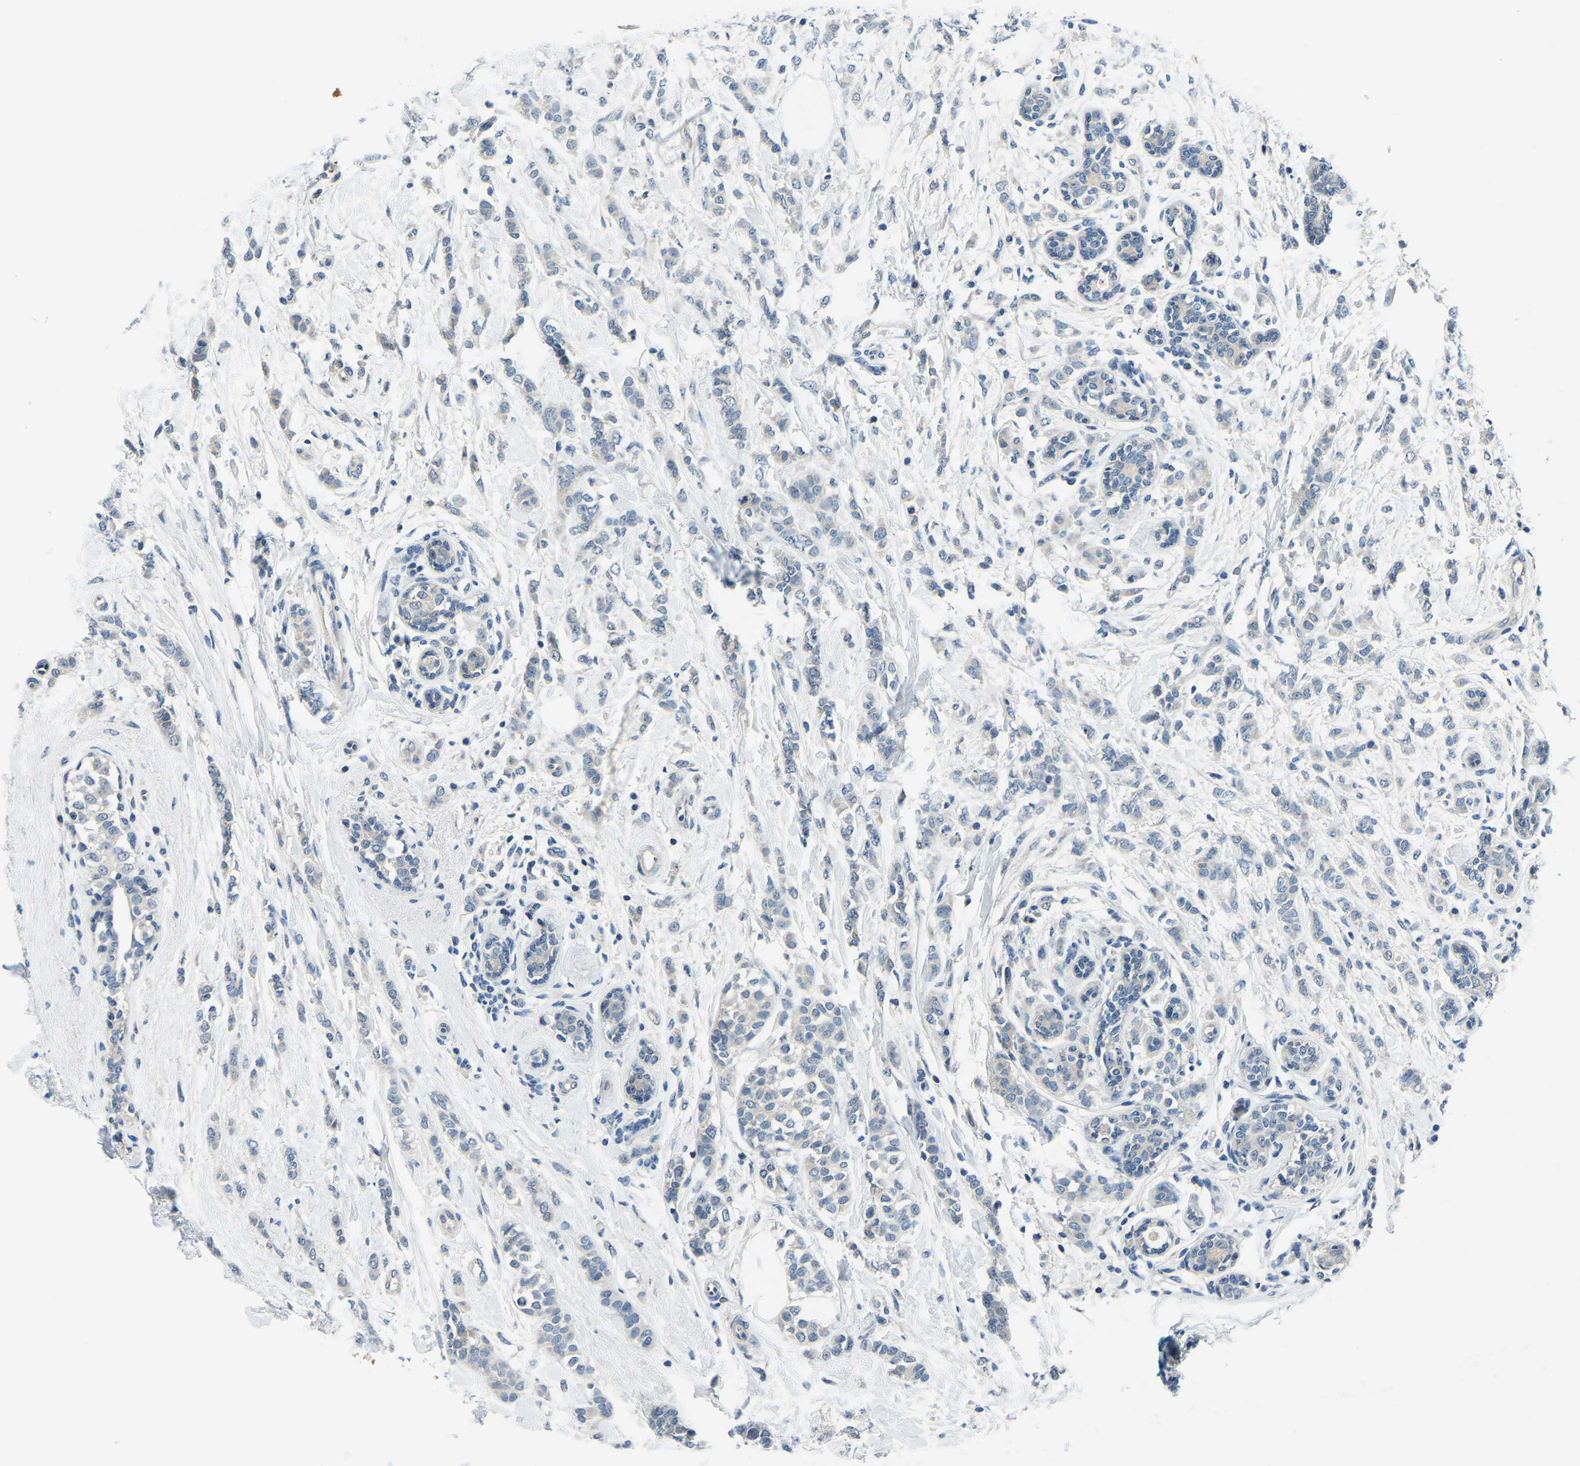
{"staining": {"intensity": "negative", "quantity": "none", "location": "none"}, "tissue": "breast cancer", "cell_type": "Tumor cells", "image_type": "cancer", "snomed": [{"axis": "morphology", "description": "Lobular carcinoma, in situ"}, {"axis": "morphology", "description": "Lobular carcinoma"}, {"axis": "topography", "description": "Breast"}], "caption": "Immunohistochemical staining of breast lobular carcinoma in situ displays no significant staining in tumor cells.", "gene": "RRP1", "patient": {"sex": "female", "age": 41}}